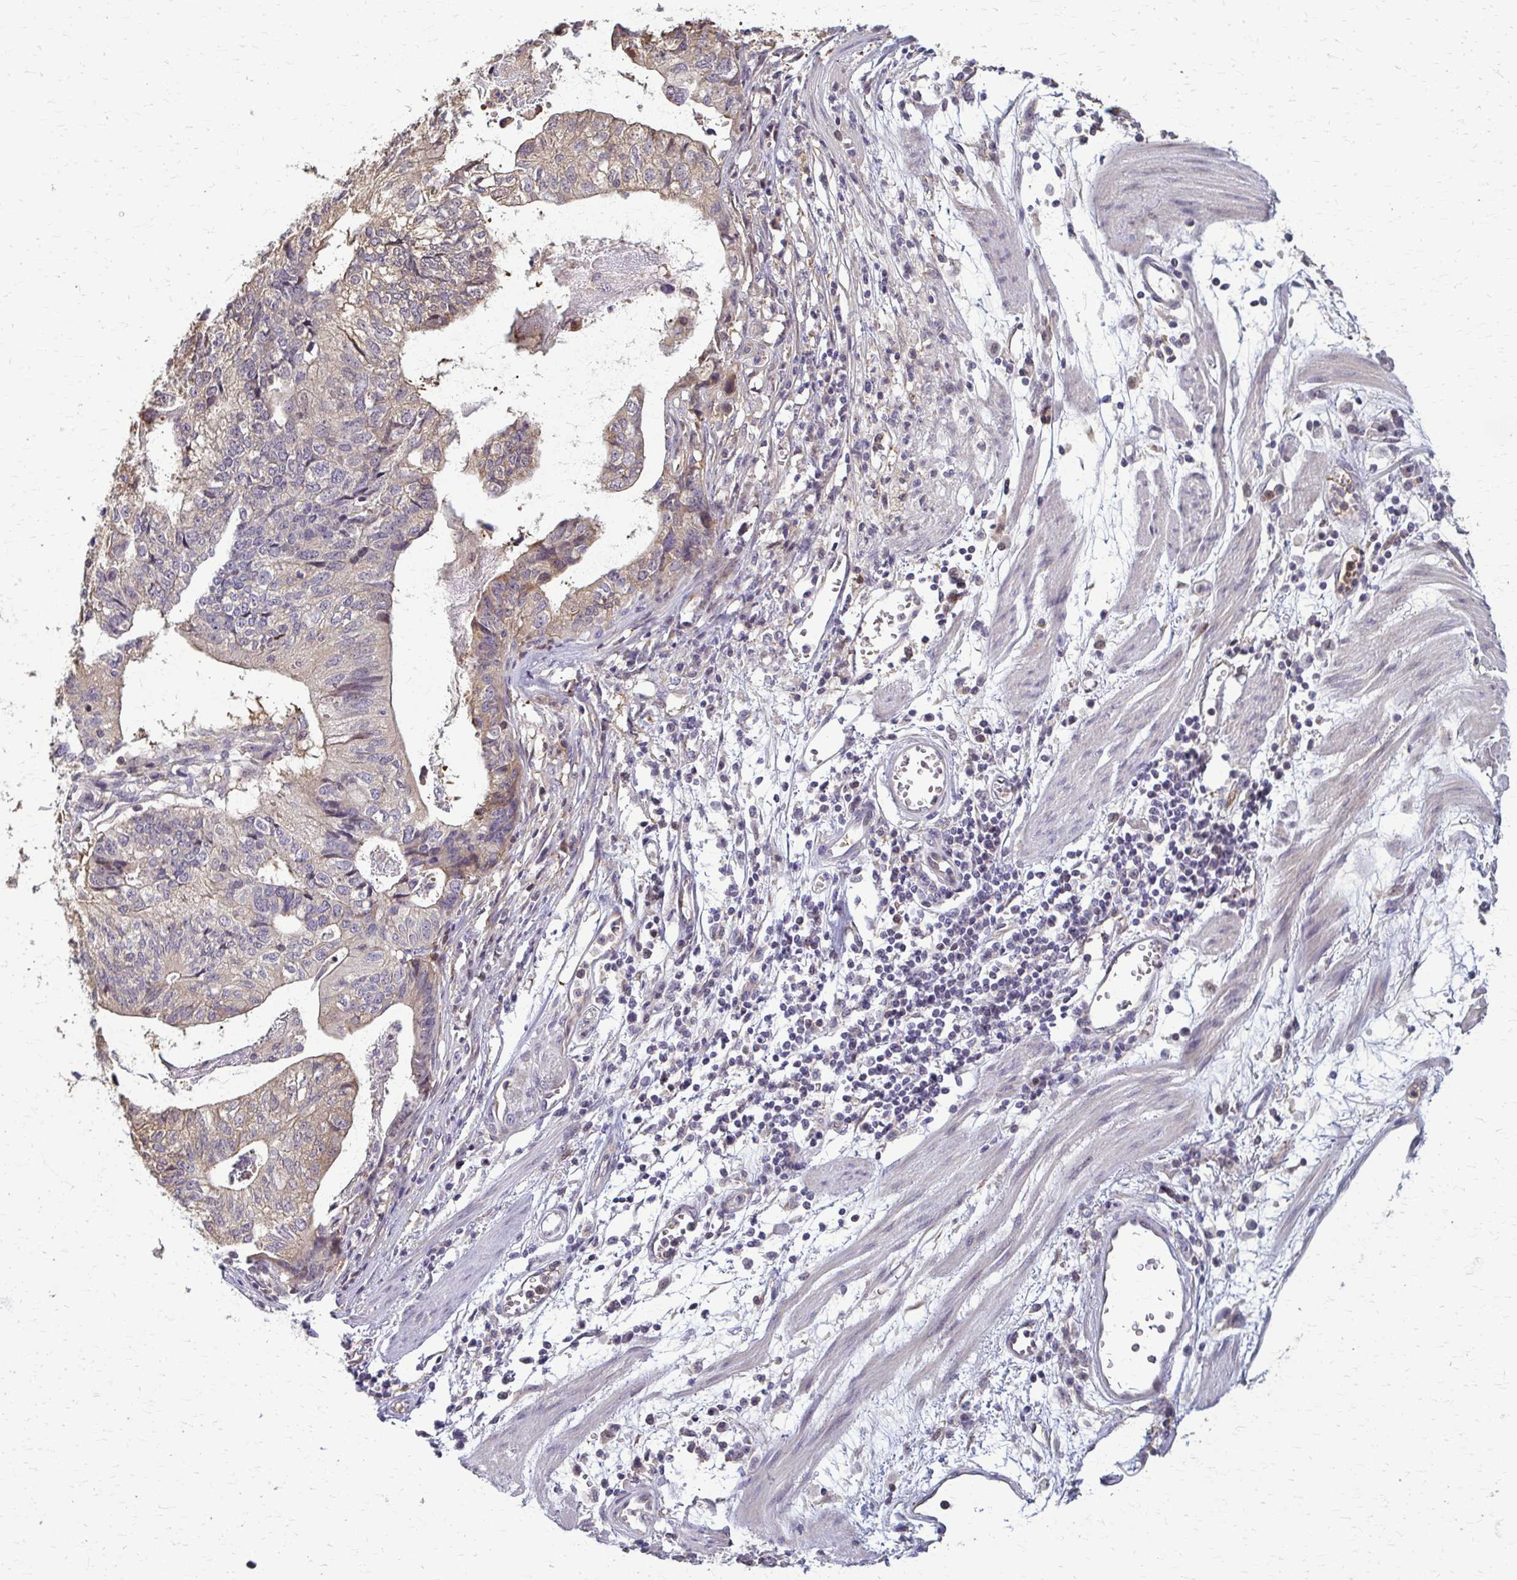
{"staining": {"intensity": "weak", "quantity": "<25%", "location": "cytoplasmic/membranous"}, "tissue": "stomach cancer", "cell_type": "Tumor cells", "image_type": "cancer", "snomed": [{"axis": "morphology", "description": "Adenocarcinoma, NOS"}, {"axis": "topography", "description": "Stomach, upper"}], "caption": "Immunohistochemistry of stomach cancer exhibits no staining in tumor cells.", "gene": "ZNF34", "patient": {"sex": "female", "age": 67}}